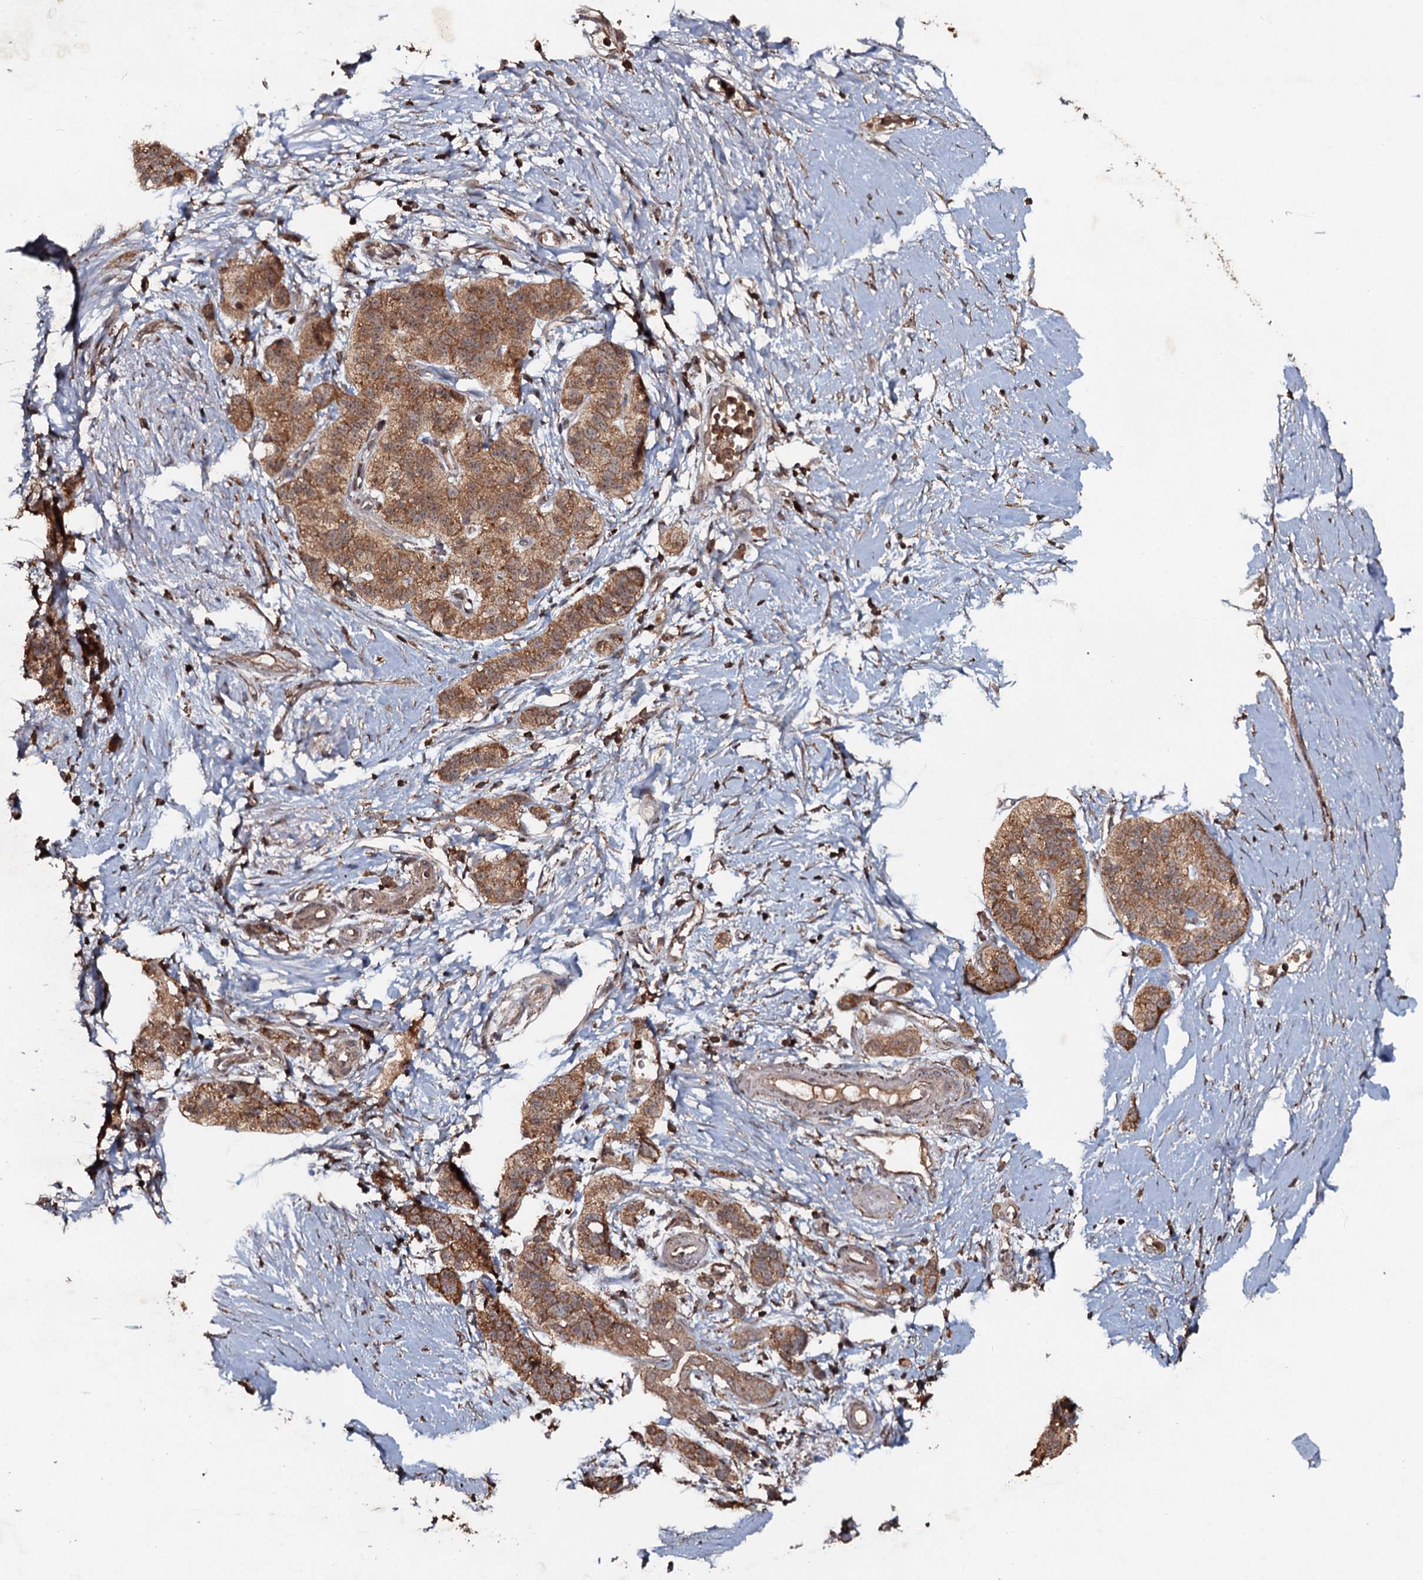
{"staining": {"intensity": "moderate", "quantity": ">75%", "location": "cytoplasmic/membranous"}, "tissue": "pancreatic cancer", "cell_type": "Tumor cells", "image_type": "cancer", "snomed": [{"axis": "morphology", "description": "Adenocarcinoma, NOS"}, {"axis": "topography", "description": "Pancreas"}], "caption": "The image shows a brown stain indicating the presence of a protein in the cytoplasmic/membranous of tumor cells in pancreatic cancer.", "gene": "ADGRG3", "patient": {"sex": "male", "age": 50}}